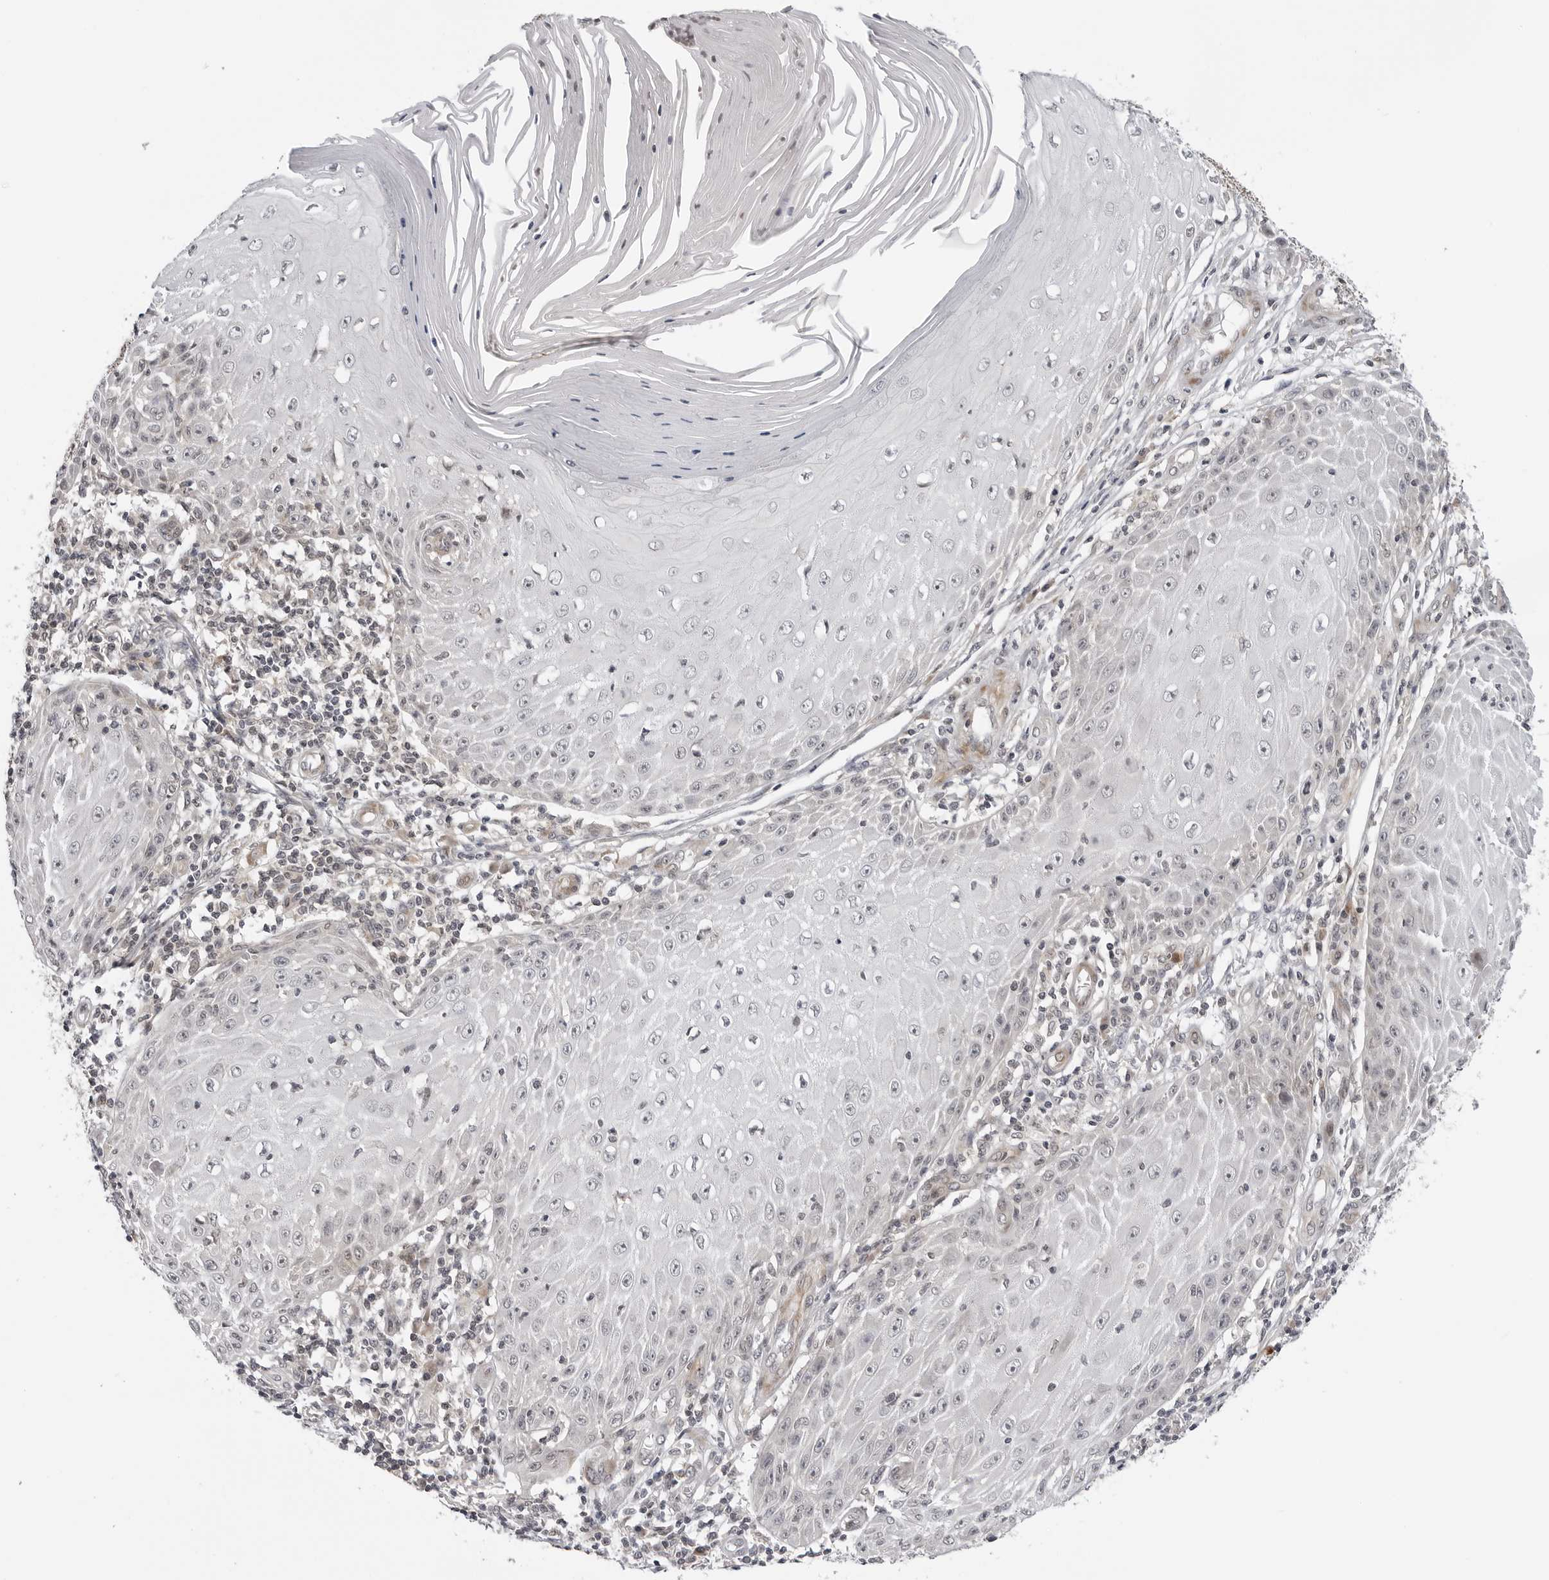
{"staining": {"intensity": "negative", "quantity": "none", "location": "none"}, "tissue": "skin cancer", "cell_type": "Tumor cells", "image_type": "cancer", "snomed": [{"axis": "morphology", "description": "Squamous cell carcinoma, NOS"}, {"axis": "topography", "description": "Skin"}], "caption": "This is a micrograph of immunohistochemistry staining of squamous cell carcinoma (skin), which shows no staining in tumor cells. (IHC, brightfield microscopy, high magnification).", "gene": "ADAMTS5", "patient": {"sex": "female", "age": 73}}